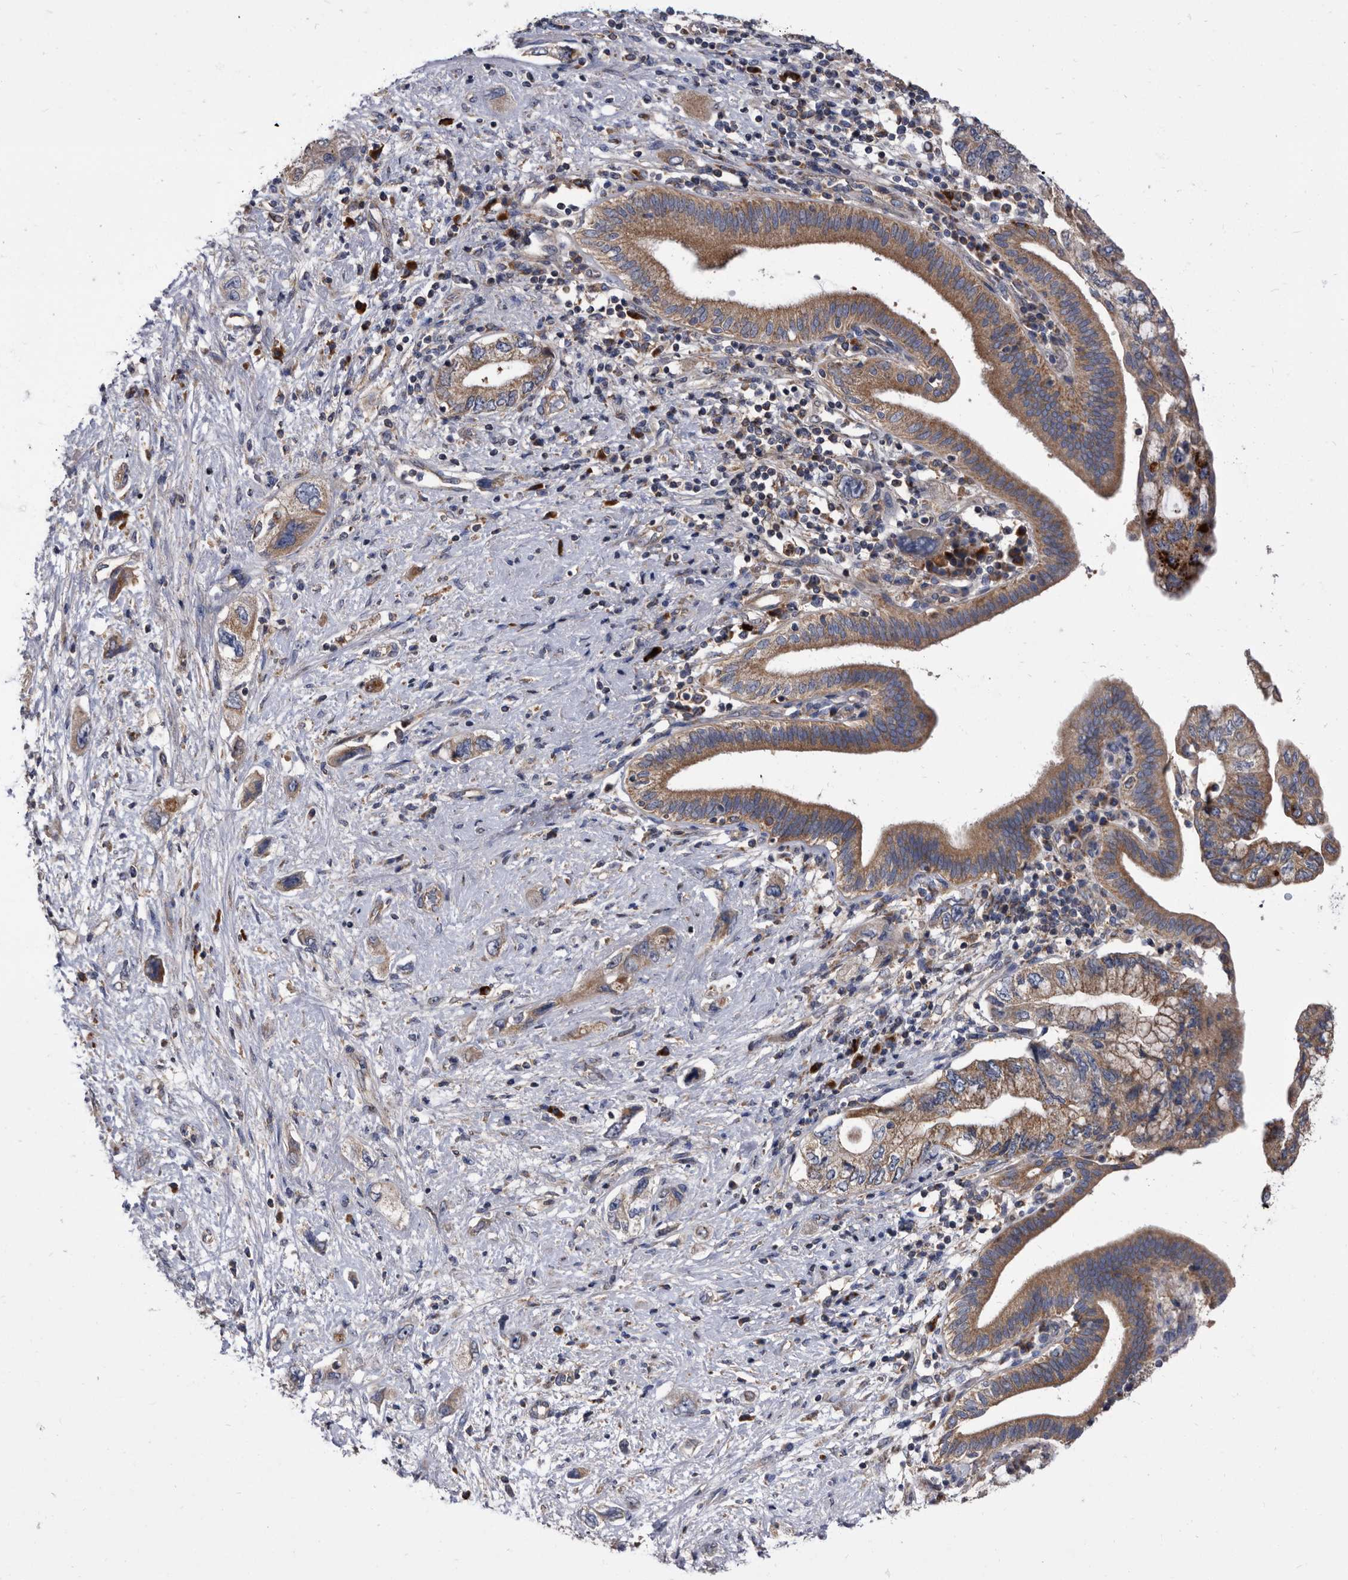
{"staining": {"intensity": "moderate", "quantity": ">75%", "location": "cytoplasmic/membranous"}, "tissue": "pancreatic cancer", "cell_type": "Tumor cells", "image_type": "cancer", "snomed": [{"axis": "morphology", "description": "Adenocarcinoma, NOS"}, {"axis": "topography", "description": "Pancreas"}], "caption": "Moderate cytoplasmic/membranous positivity for a protein is seen in about >75% of tumor cells of pancreatic cancer (adenocarcinoma) using immunohistochemistry.", "gene": "DTNBP1", "patient": {"sex": "female", "age": 73}}